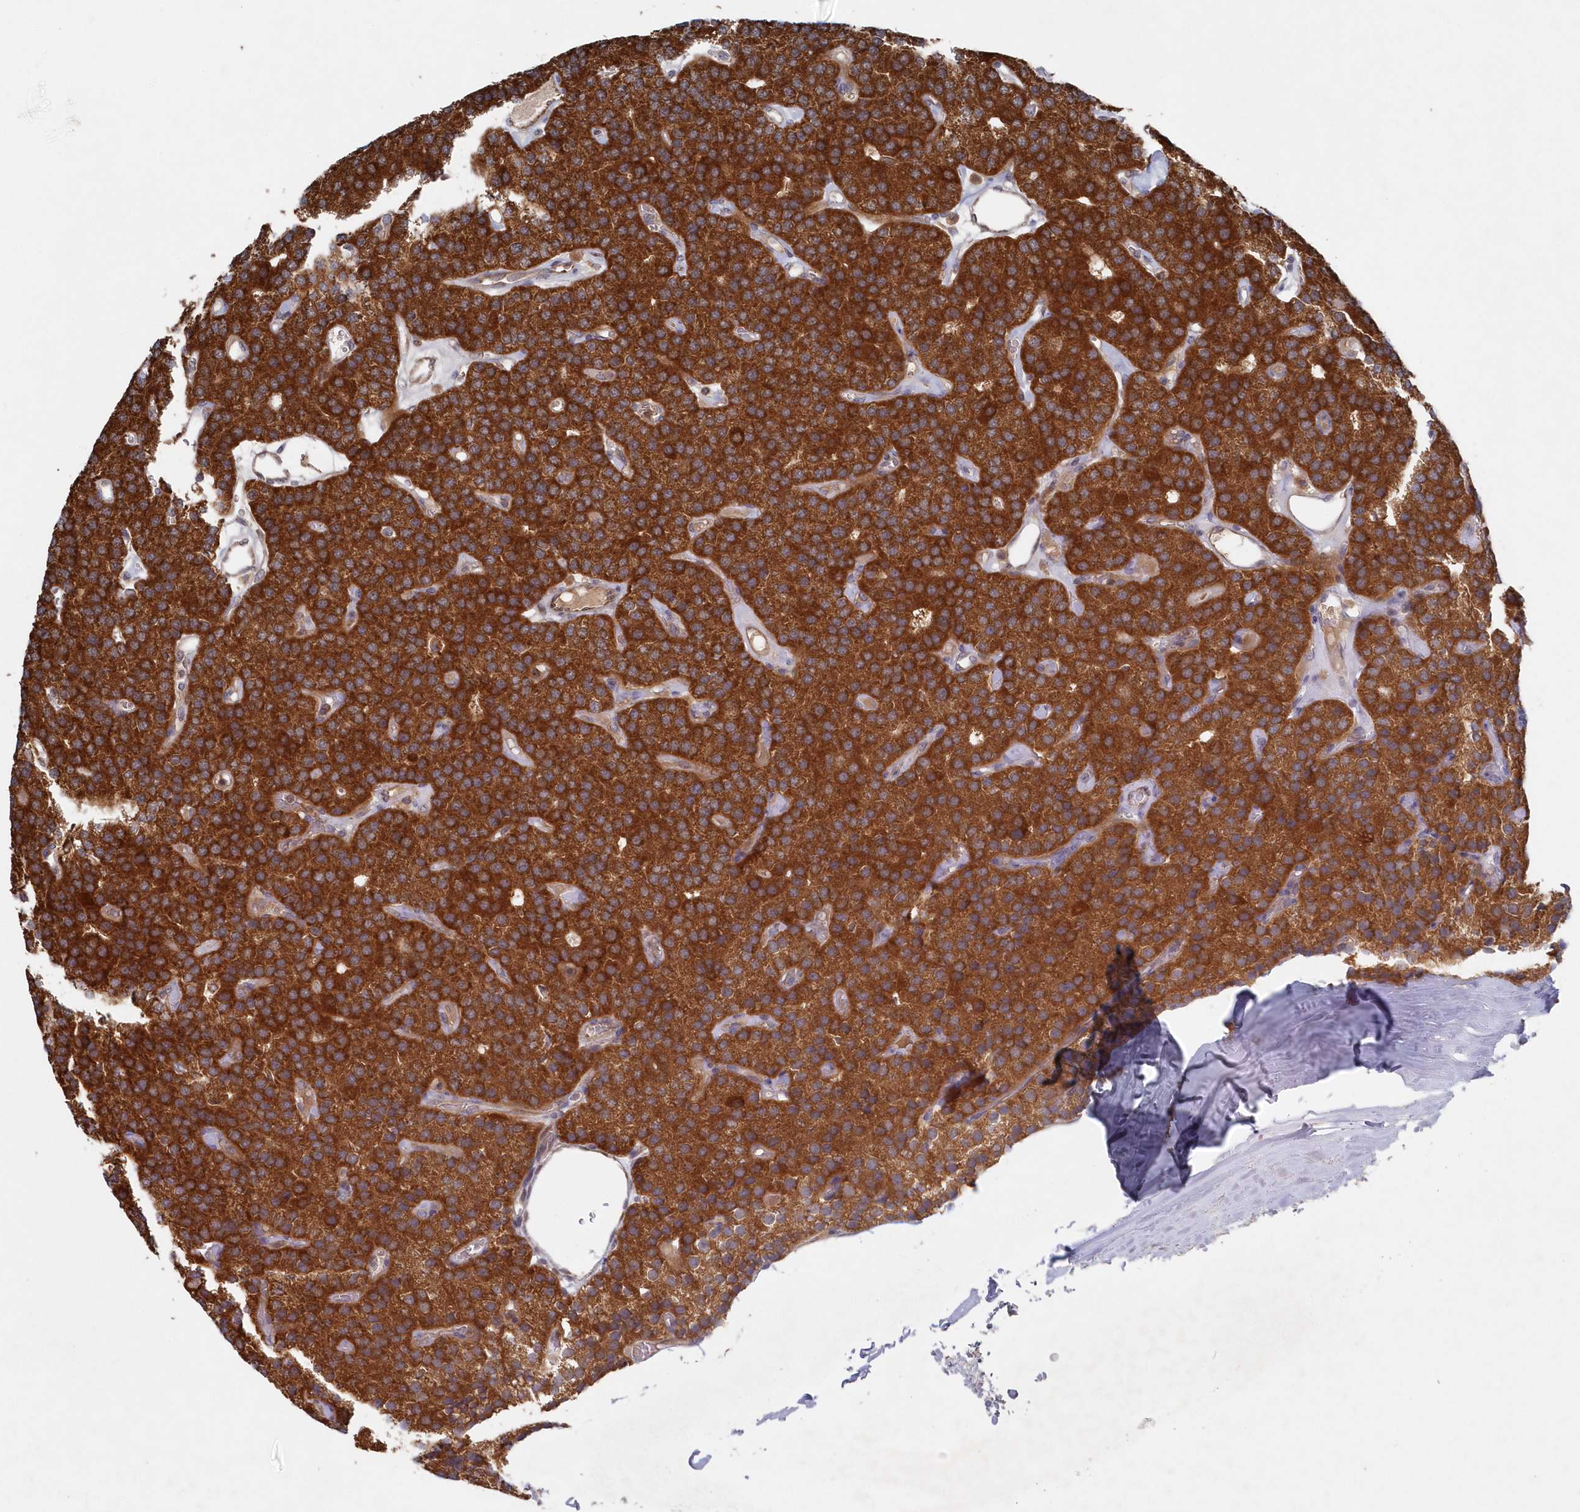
{"staining": {"intensity": "strong", "quantity": ">75%", "location": "cytoplasmic/membranous"}, "tissue": "parathyroid gland", "cell_type": "Glandular cells", "image_type": "normal", "snomed": [{"axis": "morphology", "description": "Normal tissue, NOS"}, {"axis": "morphology", "description": "Adenoma, NOS"}, {"axis": "topography", "description": "Parathyroid gland"}], "caption": "The photomicrograph shows immunohistochemical staining of benign parathyroid gland. There is strong cytoplasmic/membranous expression is appreciated in about >75% of glandular cells.", "gene": "ASNSD1", "patient": {"sex": "female", "age": 86}}